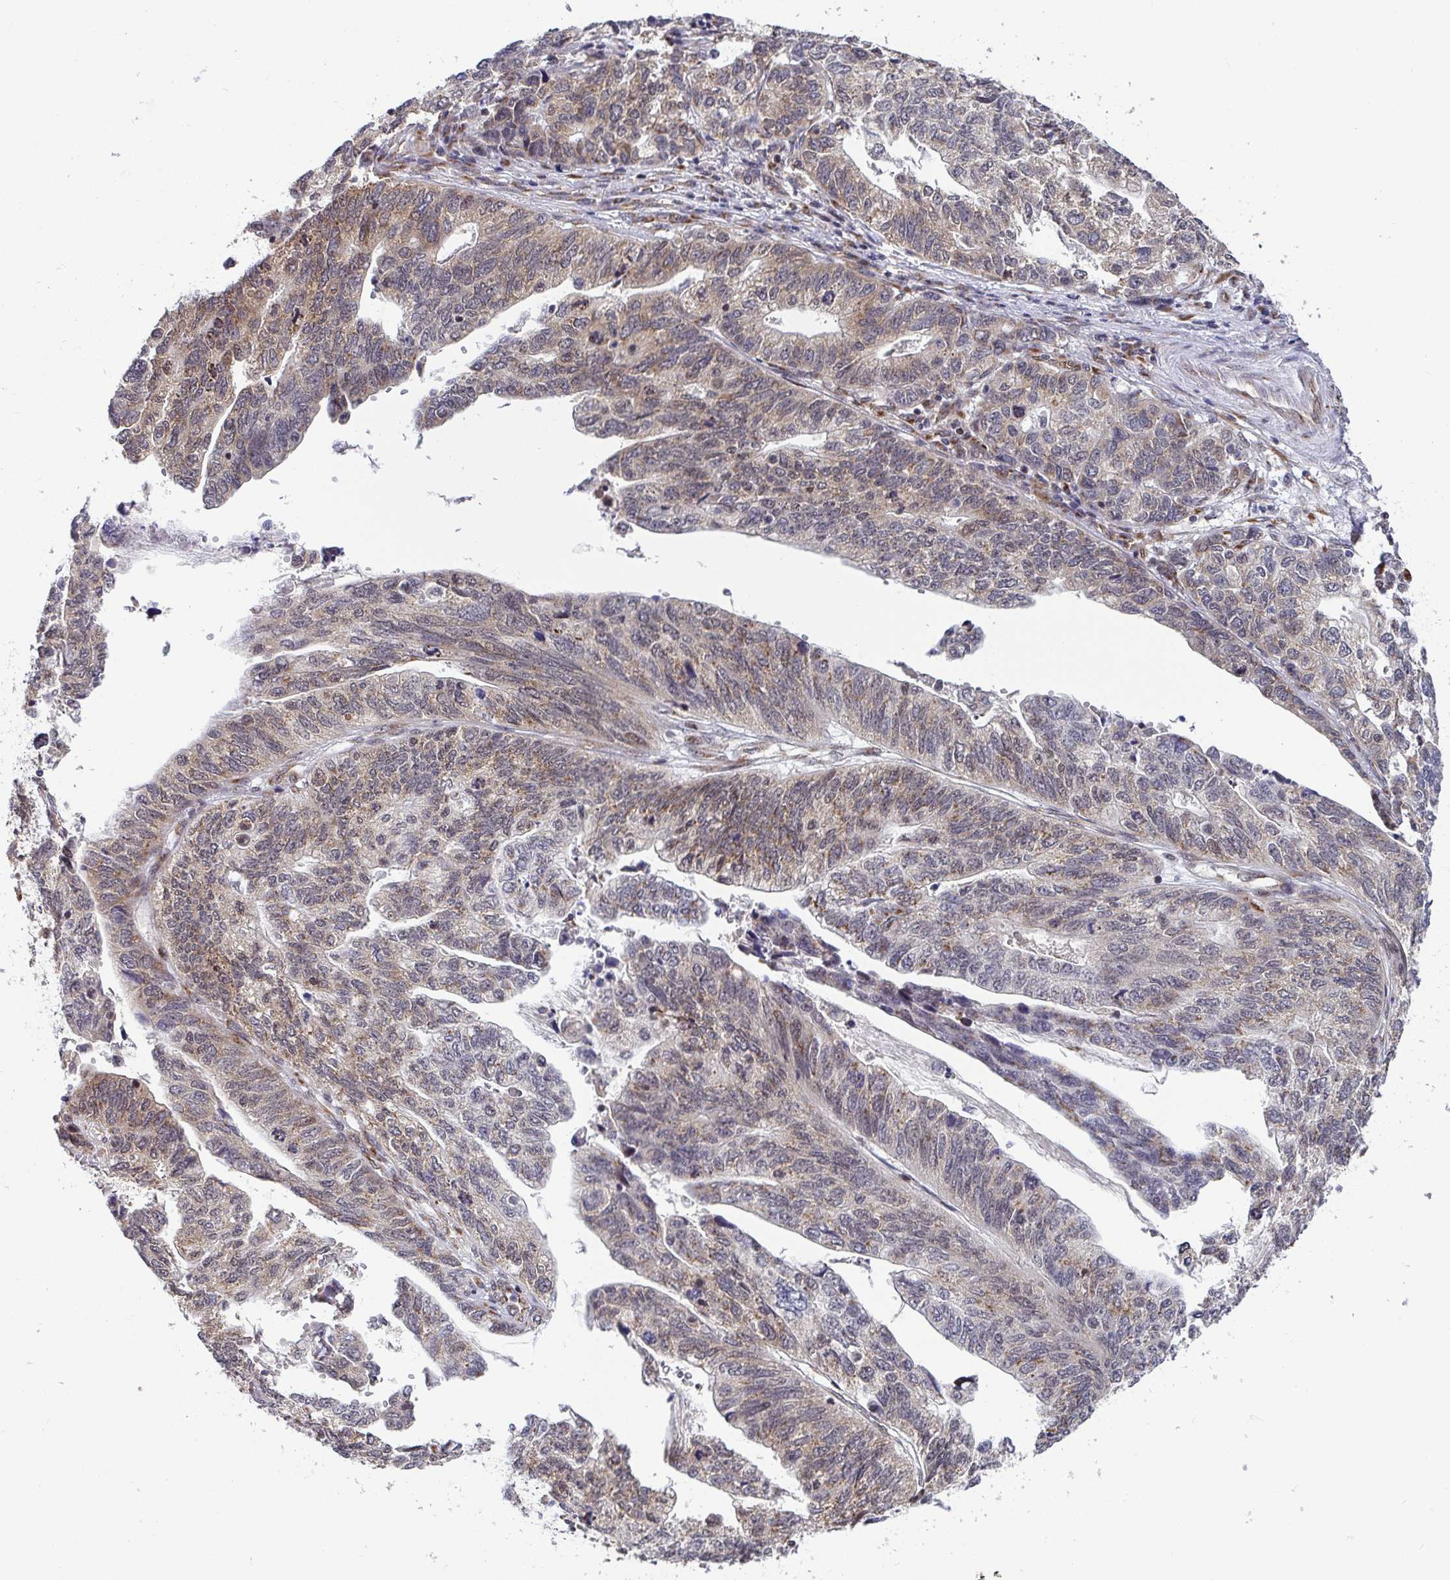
{"staining": {"intensity": "weak", "quantity": ">75%", "location": "cytoplasmic/membranous"}, "tissue": "stomach cancer", "cell_type": "Tumor cells", "image_type": "cancer", "snomed": [{"axis": "morphology", "description": "Adenocarcinoma, NOS"}, {"axis": "topography", "description": "Stomach, upper"}], "caption": "Immunohistochemistry (DAB (3,3'-diaminobenzidine)) staining of human stomach adenocarcinoma reveals weak cytoplasmic/membranous protein staining in about >75% of tumor cells.", "gene": "ATP5MJ", "patient": {"sex": "female", "age": 67}}